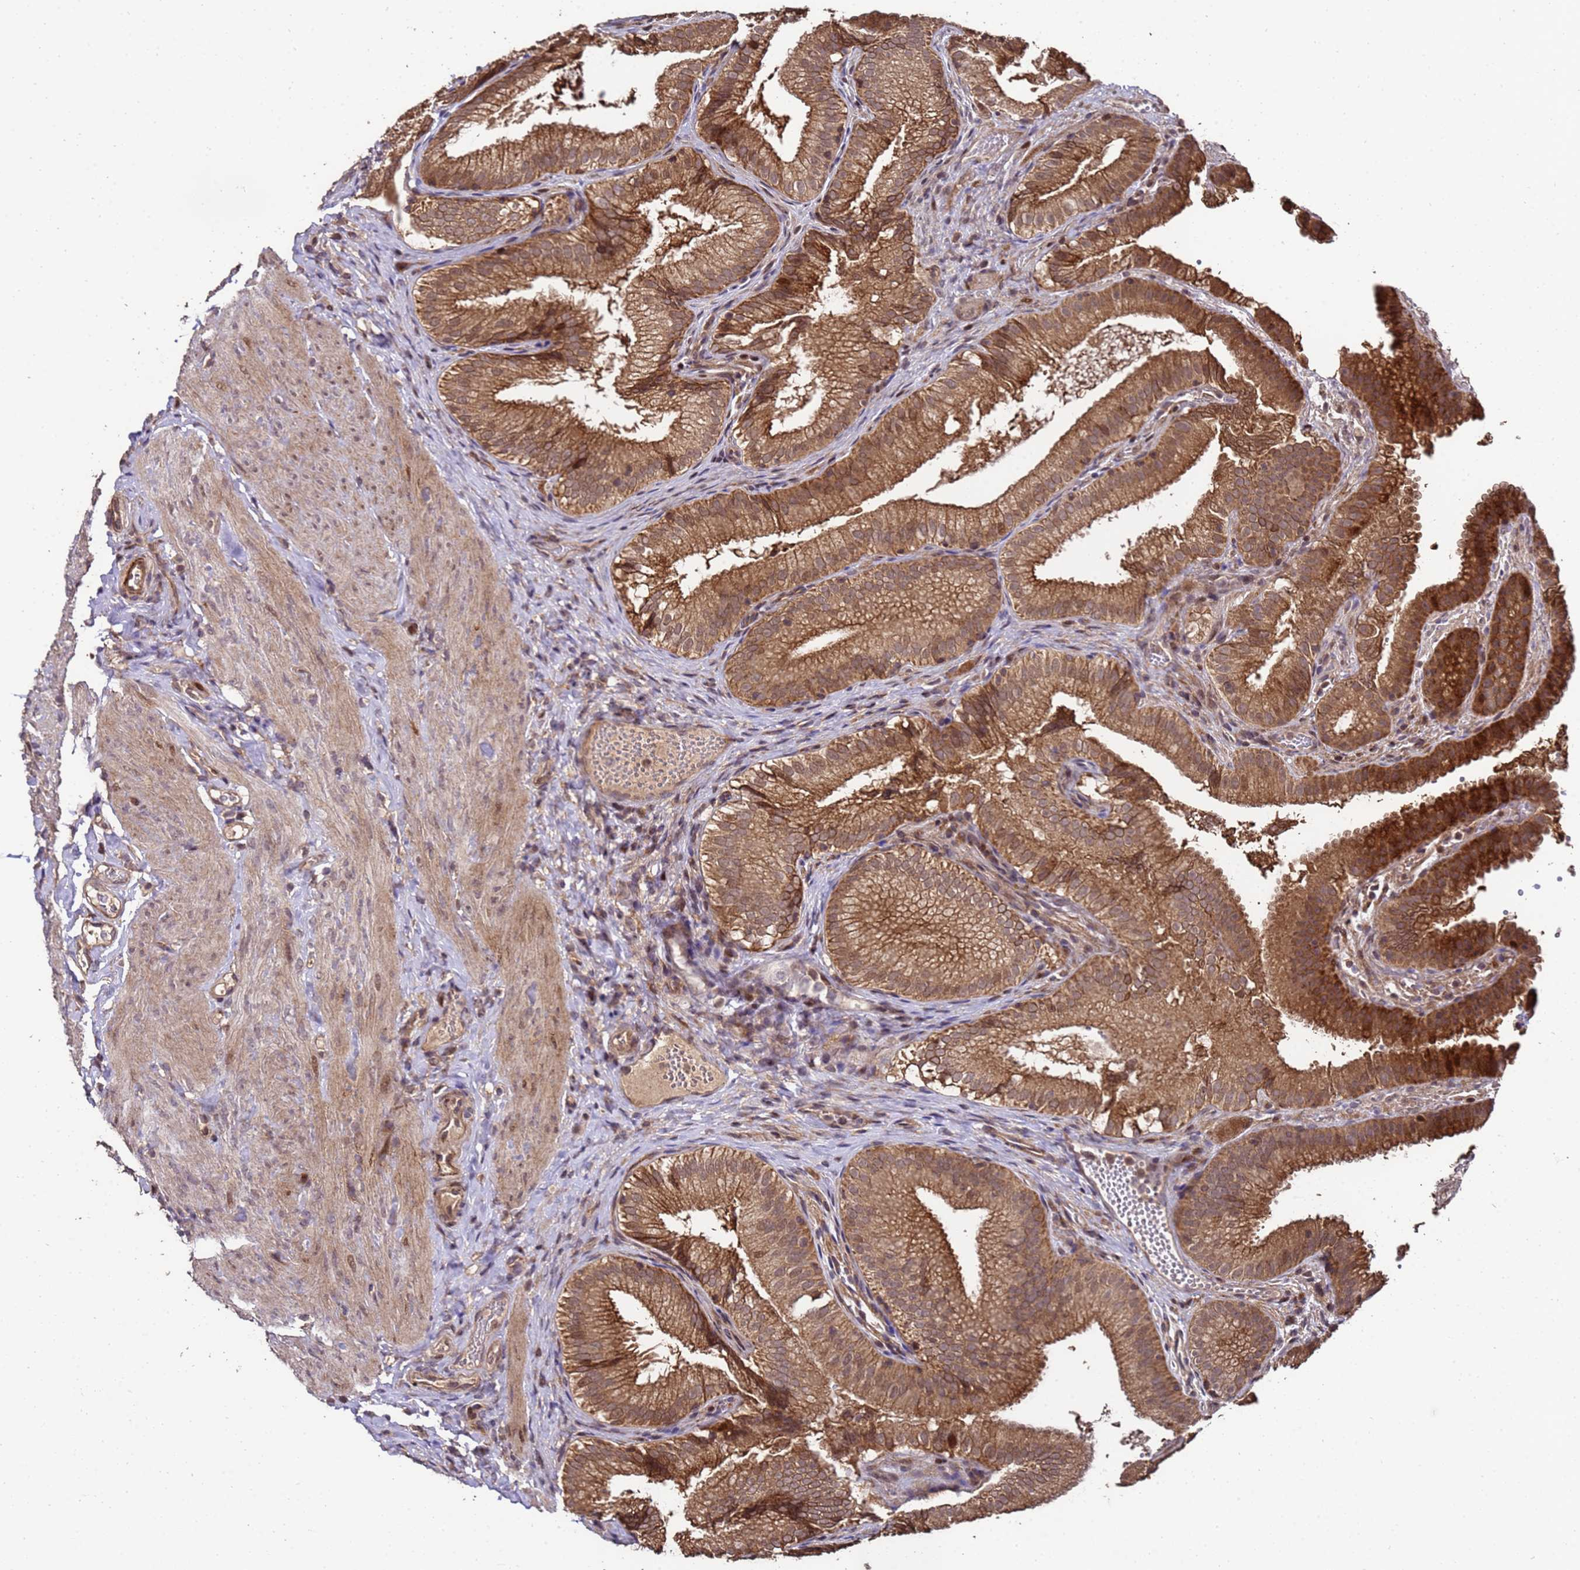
{"staining": {"intensity": "strong", "quantity": ">75%", "location": "cytoplasmic/membranous"}, "tissue": "gallbladder", "cell_type": "Glandular cells", "image_type": "normal", "snomed": [{"axis": "morphology", "description": "Normal tissue, NOS"}, {"axis": "topography", "description": "Gallbladder"}], "caption": "Human gallbladder stained with a brown dye shows strong cytoplasmic/membranous positive expression in about >75% of glandular cells.", "gene": "PRODH", "patient": {"sex": "female", "age": 30}}